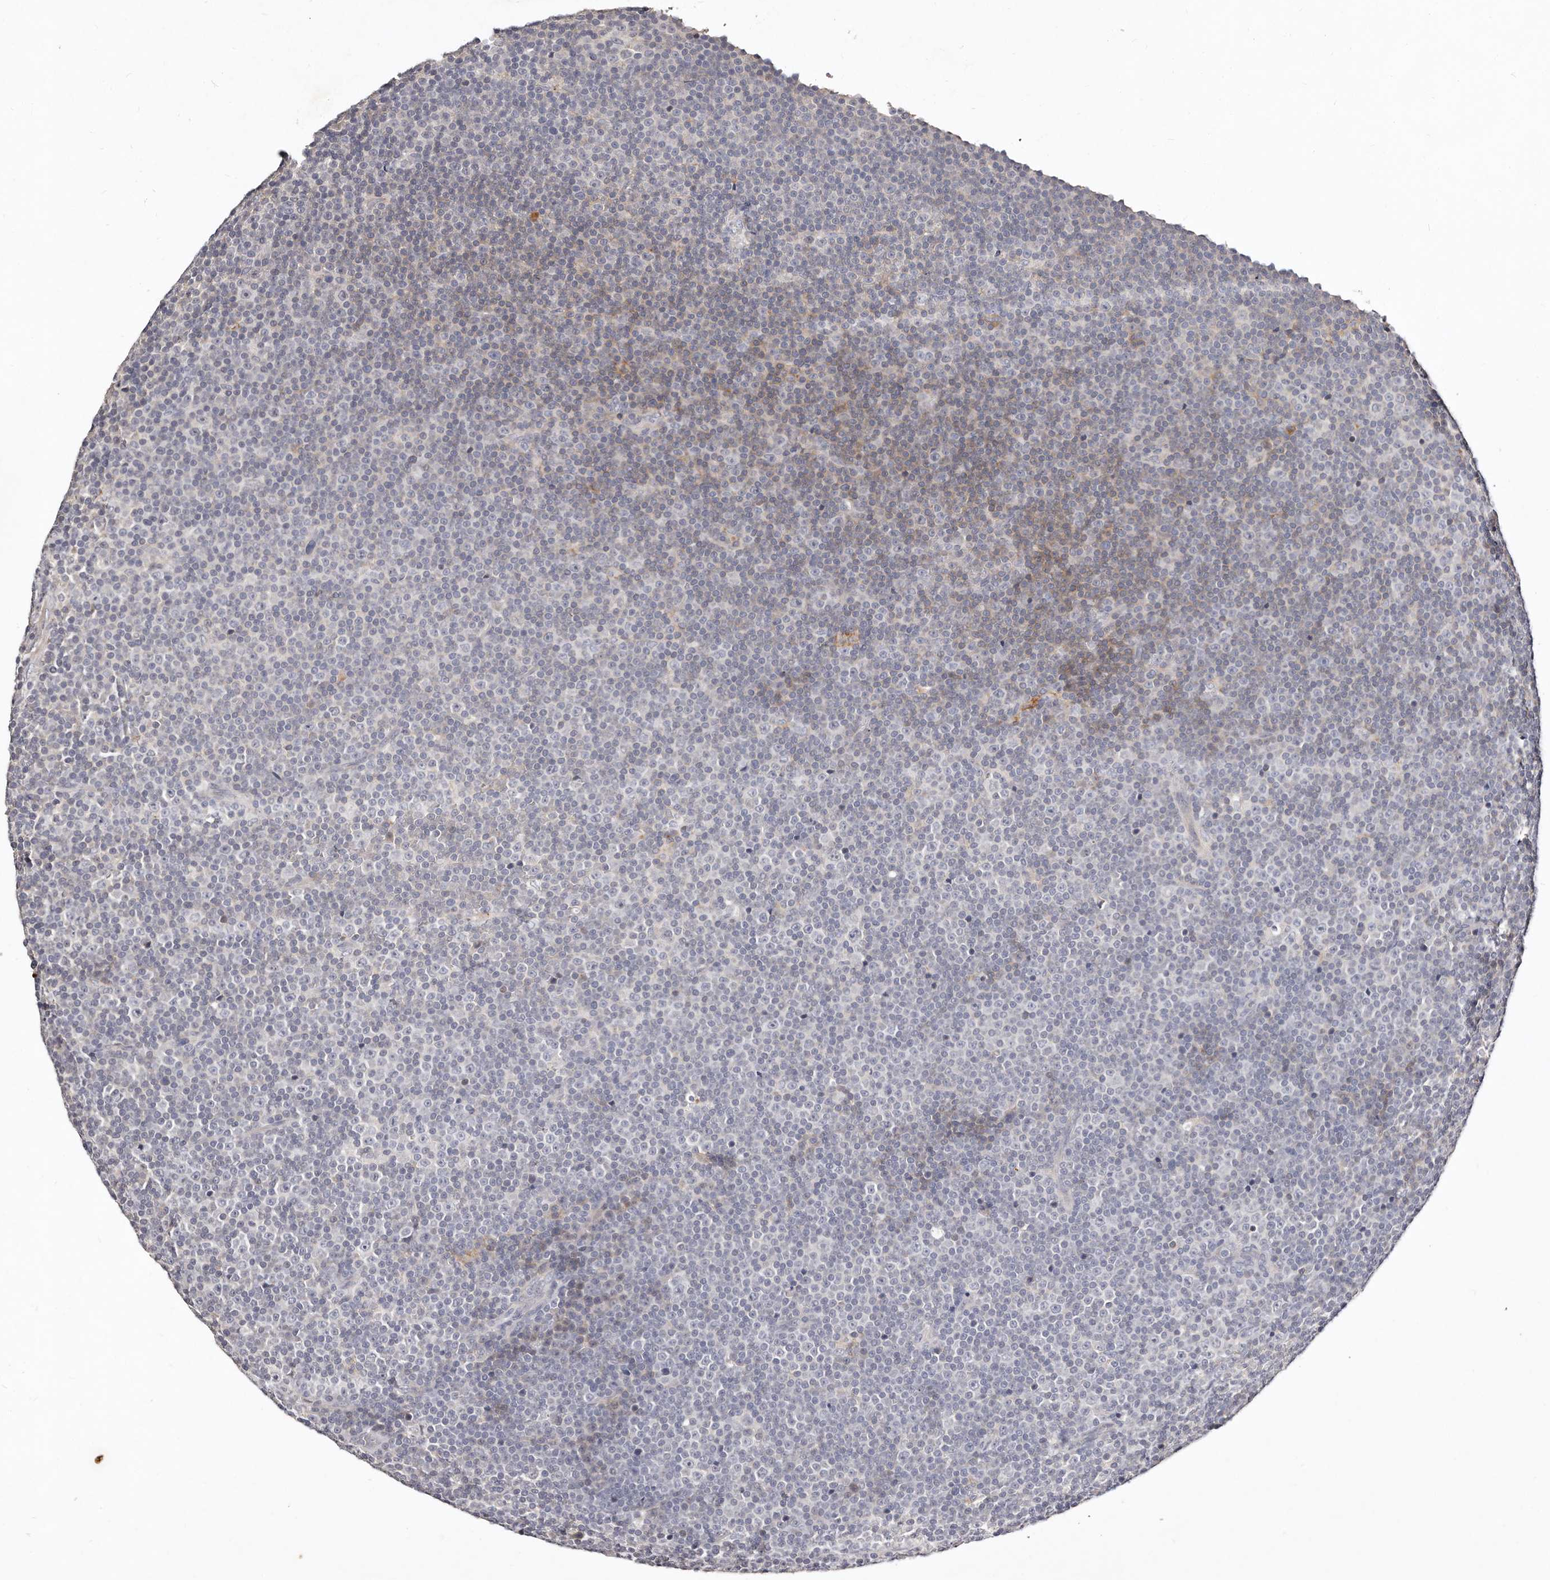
{"staining": {"intensity": "negative", "quantity": "none", "location": "none"}, "tissue": "lymphoma", "cell_type": "Tumor cells", "image_type": "cancer", "snomed": [{"axis": "morphology", "description": "Malignant lymphoma, non-Hodgkin's type, Low grade"}, {"axis": "topography", "description": "Lymph node"}], "caption": "The IHC micrograph has no significant expression in tumor cells of lymphoma tissue. Brightfield microscopy of IHC stained with DAB (3,3'-diaminobenzidine) (brown) and hematoxylin (blue), captured at high magnification.", "gene": "MRPS33", "patient": {"sex": "female", "age": 67}}